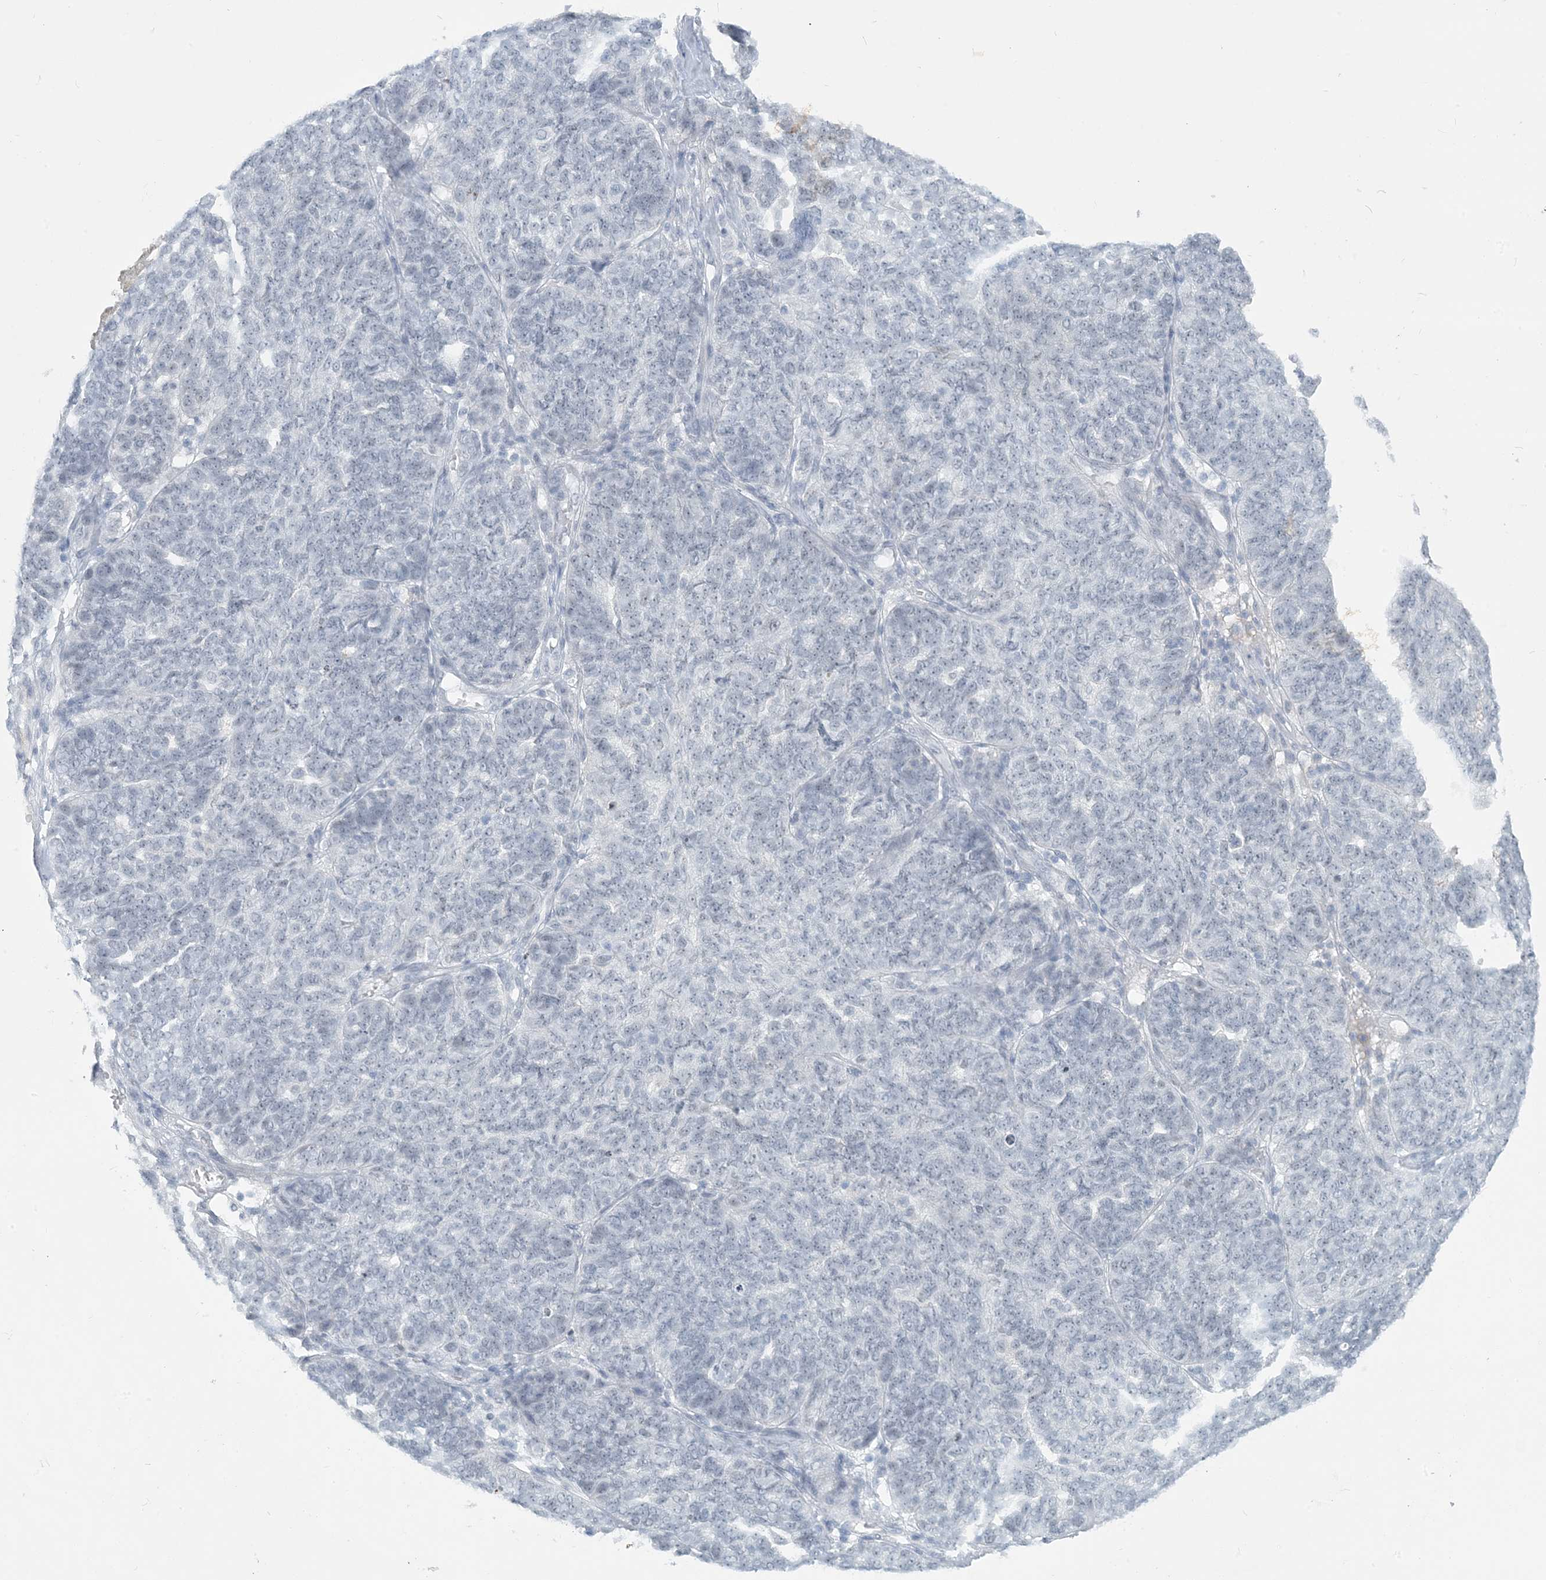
{"staining": {"intensity": "negative", "quantity": "none", "location": "none"}, "tissue": "ovarian cancer", "cell_type": "Tumor cells", "image_type": "cancer", "snomed": [{"axis": "morphology", "description": "Cystadenocarcinoma, serous, NOS"}, {"axis": "topography", "description": "Ovary"}], "caption": "Immunohistochemistry (IHC) histopathology image of human serous cystadenocarcinoma (ovarian) stained for a protein (brown), which shows no staining in tumor cells.", "gene": "SCML1", "patient": {"sex": "female", "age": 59}}